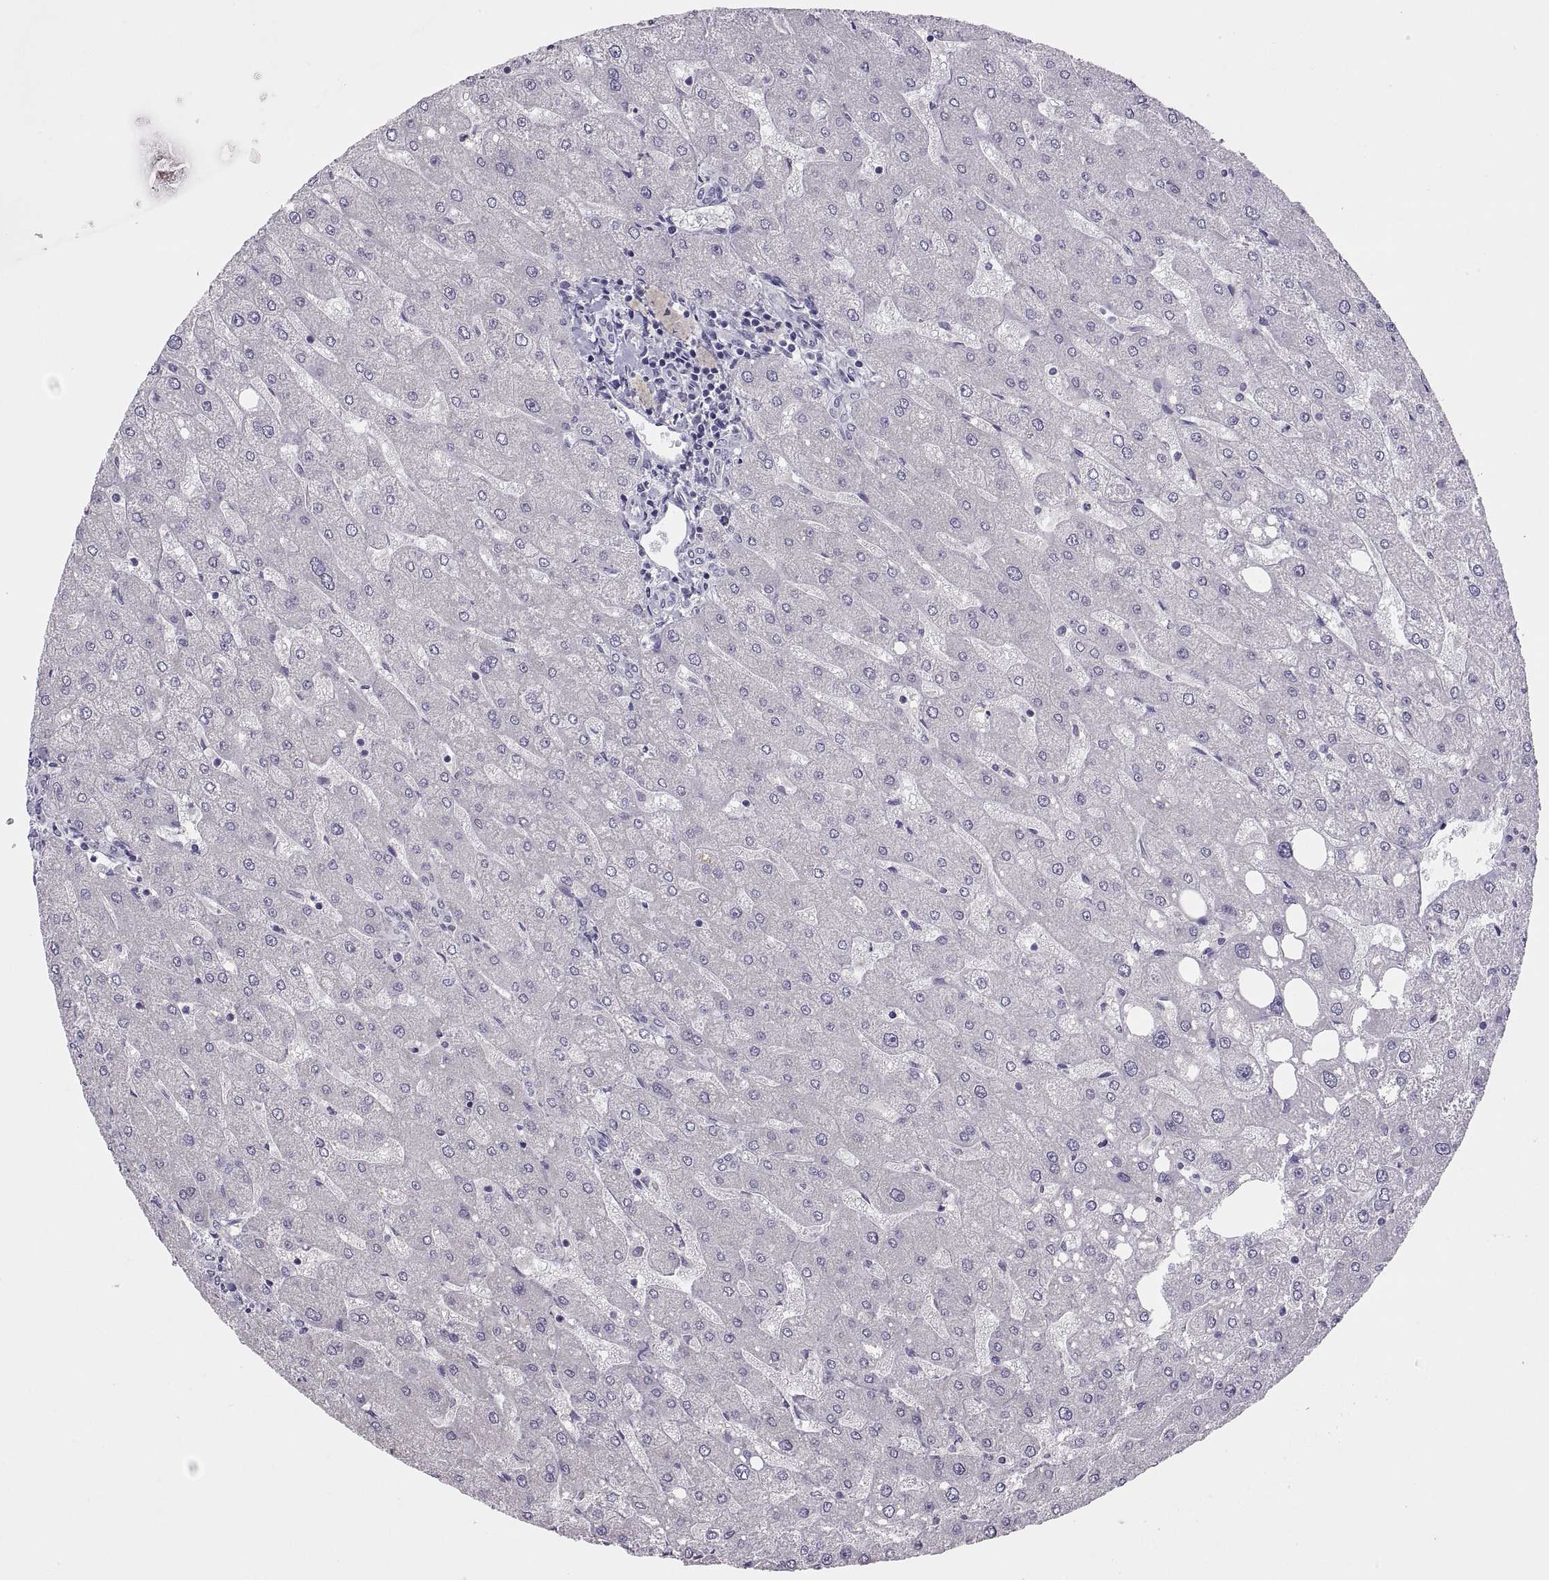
{"staining": {"intensity": "negative", "quantity": "none", "location": "none"}, "tissue": "liver", "cell_type": "Cholangiocytes", "image_type": "normal", "snomed": [{"axis": "morphology", "description": "Normal tissue, NOS"}, {"axis": "topography", "description": "Liver"}], "caption": "This is a photomicrograph of immunohistochemistry (IHC) staining of benign liver, which shows no staining in cholangiocytes.", "gene": "TBX19", "patient": {"sex": "male", "age": 67}}